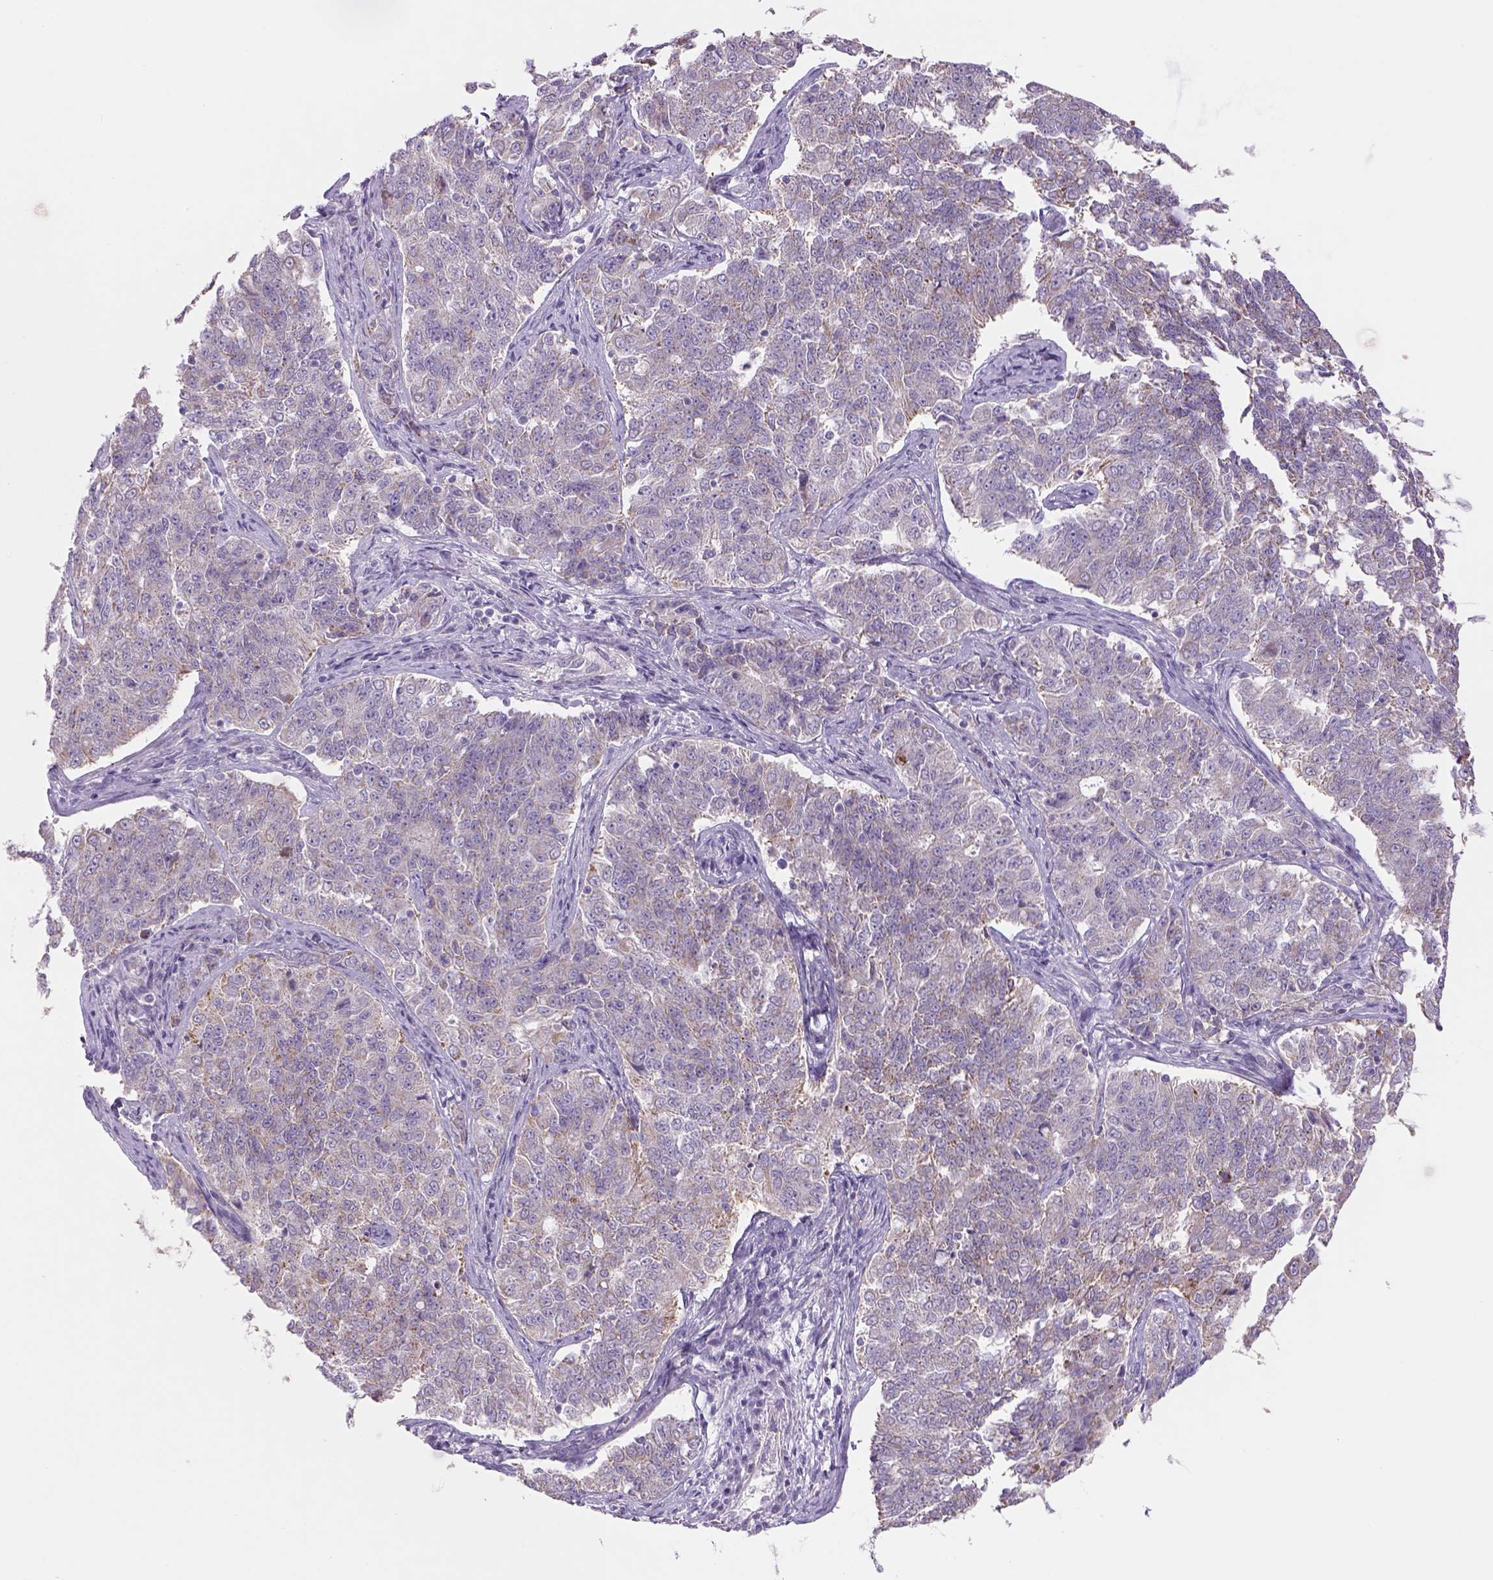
{"staining": {"intensity": "weak", "quantity": "25%-75%", "location": "cytoplasmic/membranous"}, "tissue": "endometrial cancer", "cell_type": "Tumor cells", "image_type": "cancer", "snomed": [{"axis": "morphology", "description": "Adenocarcinoma, NOS"}, {"axis": "topography", "description": "Endometrium"}], "caption": "Weak cytoplasmic/membranous positivity for a protein is appreciated in about 25%-75% of tumor cells of endometrial cancer using immunohistochemistry.", "gene": "ADGRV1", "patient": {"sex": "female", "age": 43}}